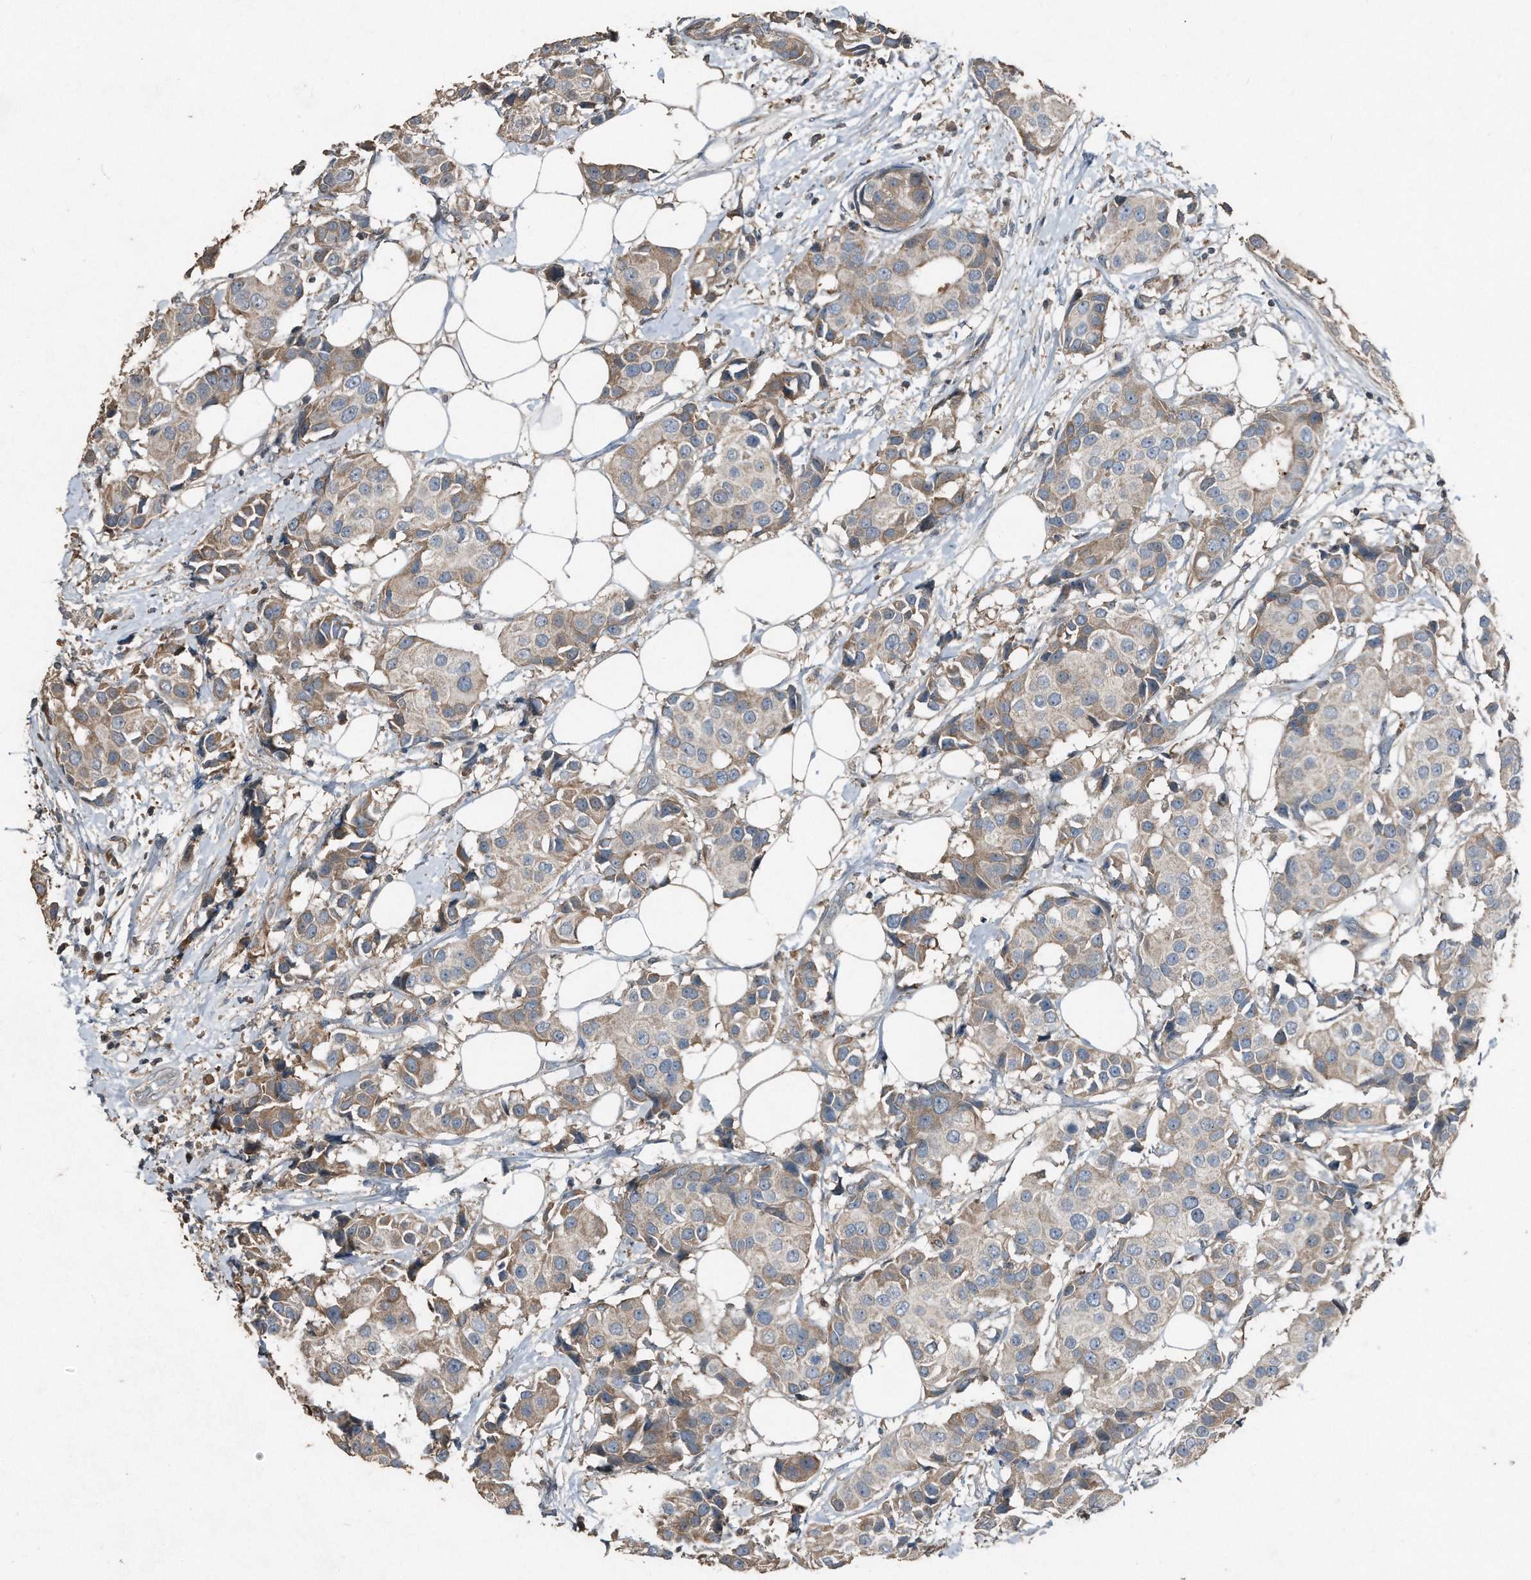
{"staining": {"intensity": "moderate", "quantity": "<25%", "location": "cytoplasmic/membranous"}, "tissue": "breast cancer", "cell_type": "Tumor cells", "image_type": "cancer", "snomed": [{"axis": "morphology", "description": "Normal tissue, NOS"}, {"axis": "morphology", "description": "Duct carcinoma"}, {"axis": "topography", "description": "Breast"}], "caption": "Human breast cancer stained with a brown dye displays moderate cytoplasmic/membranous positive expression in about <25% of tumor cells.", "gene": "C9", "patient": {"sex": "female", "age": 39}}